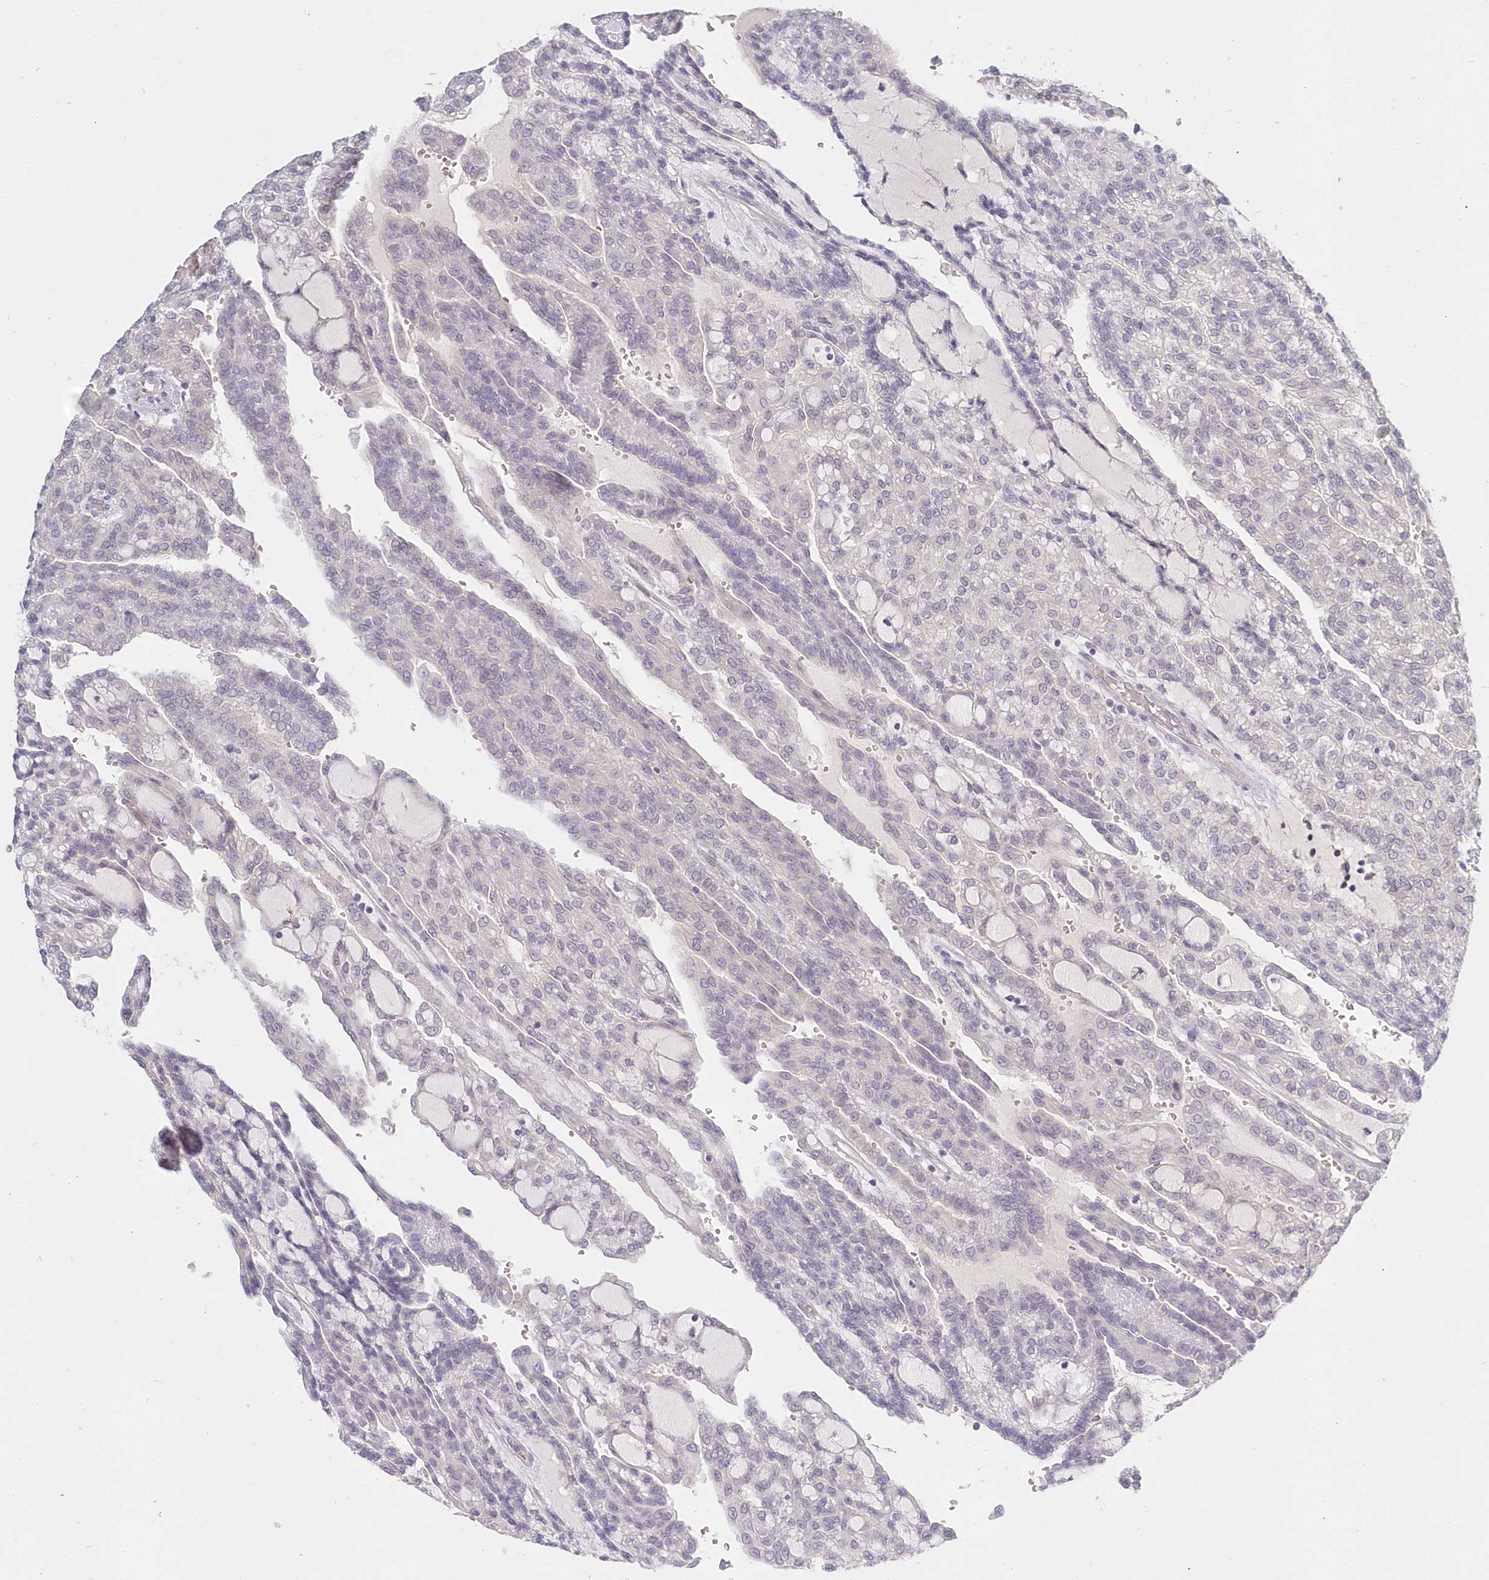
{"staining": {"intensity": "negative", "quantity": "none", "location": "none"}, "tissue": "renal cancer", "cell_type": "Tumor cells", "image_type": "cancer", "snomed": [{"axis": "morphology", "description": "Adenocarcinoma, NOS"}, {"axis": "topography", "description": "Kidney"}], "caption": "IHC image of human renal cancer (adenocarcinoma) stained for a protein (brown), which demonstrates no expression in tumor cells.", "gene": "KATNA1", "patient": {"sex": "male", "age": 63}}